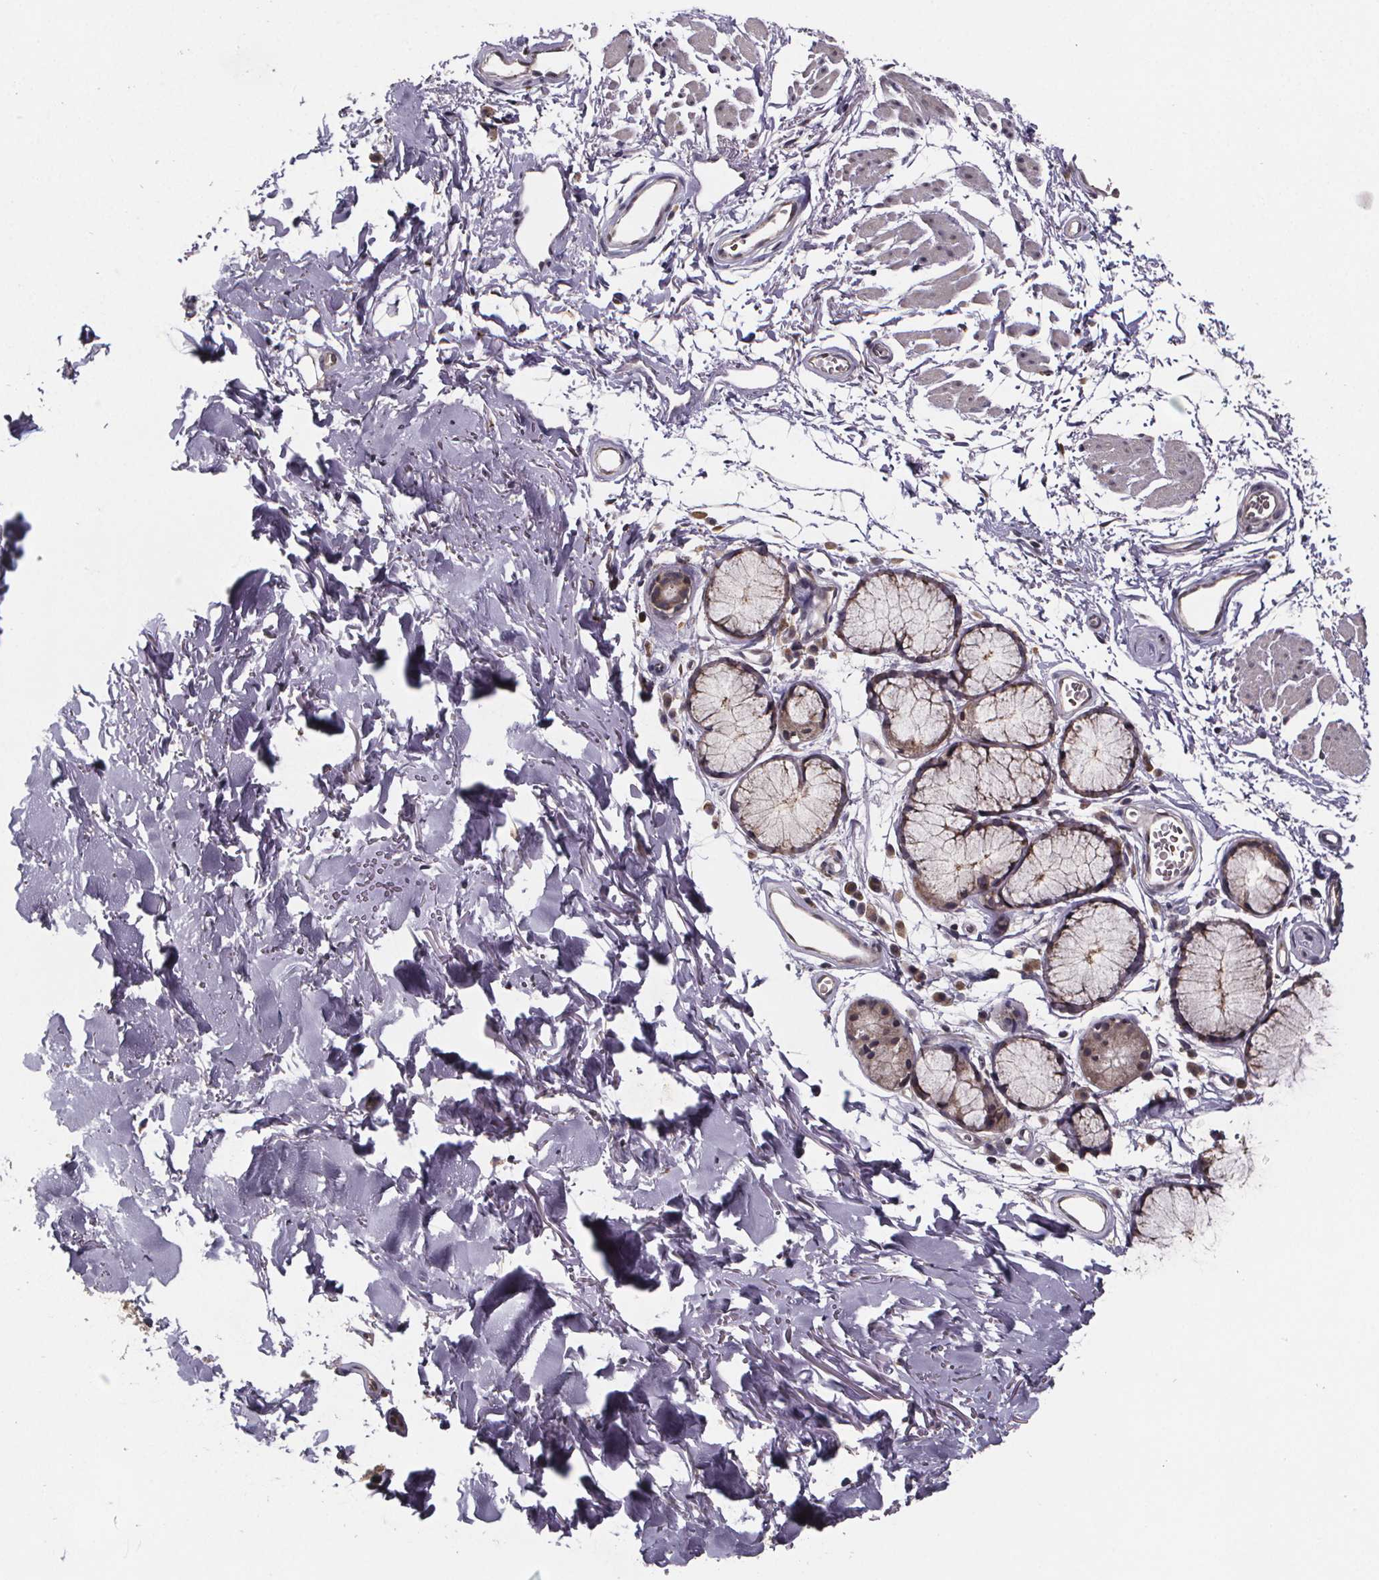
{"staining": {"intensity": "moderate", "quantity": ">75%", "location": "cytoplasmic/membranous"}, "tissue": "soft tissue", "cell_type": "Fibroblasts", "image_type": "normal", "snomed": [{"axis": "morphology", "description": "Normal tissue, NOS"}, {"axis": "topography", "description": "Cartilage tissue"}, {"axis": "topography", "description": "Bronchus"}], "caption": "Immunohistochemistry (IHC) of normal soft tissue displays medium levels of moderate cytoplasmic/membranous staining in about >75% of fibroblasts. The staining was performed using DAB (3,3'-diaminobenzidine), with brown indicating positive protein expression. Nuclei are stained blue with hematoxylin.", "gene": "SAT1", "patient": {"sex": "female", "age": 79}}